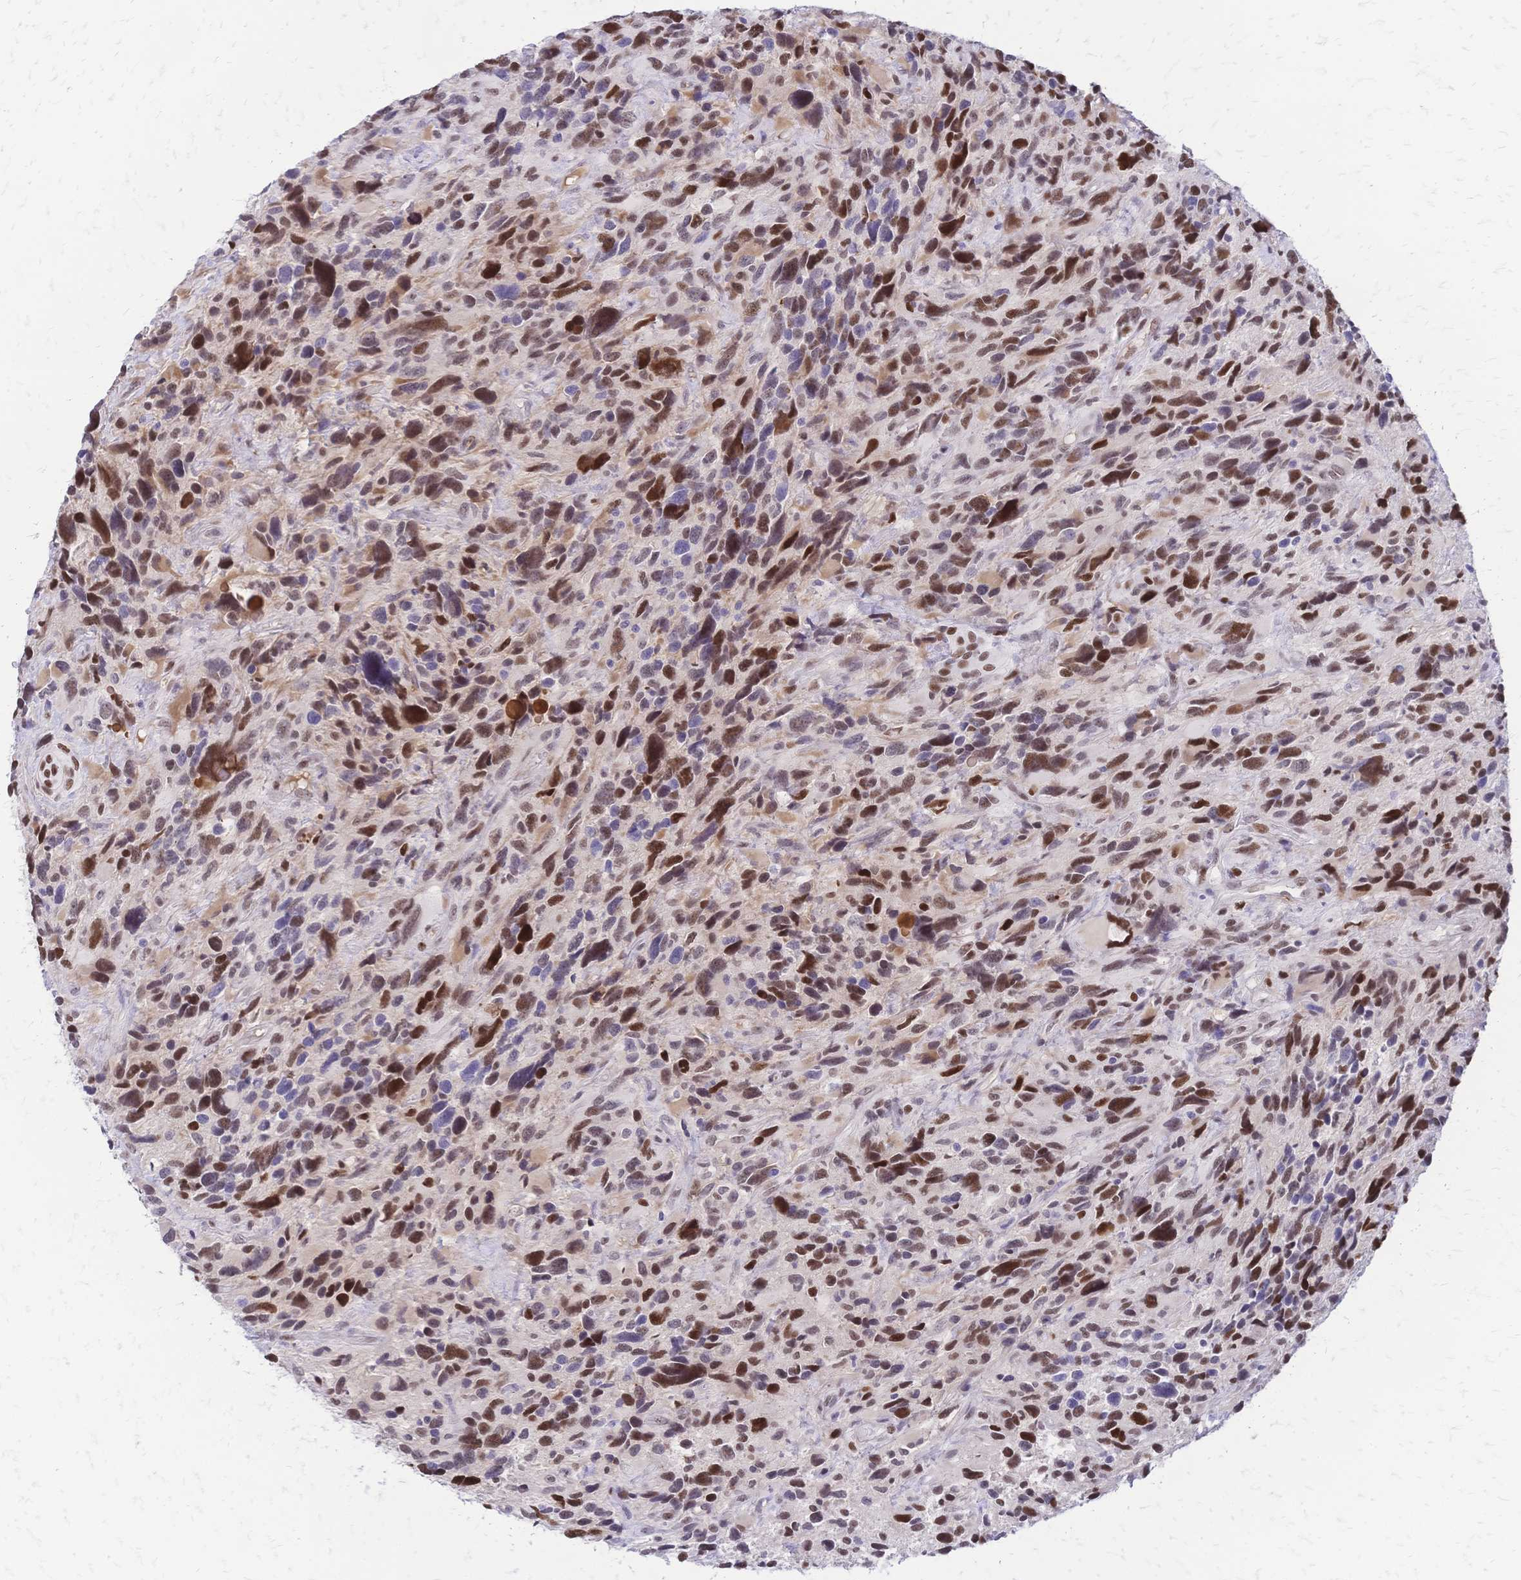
{"staining": {"intensity": "moderate", "quantity": "25%-75%", "location": "nuclear"}, "tissue": "glioma", "cell_type": "Tumor cells", "image_type": "cancer", "snomed": [{"axis": "morphology", "description": "Glioma, malignant, High grade"}, {"axis": "topography", "description": "Brain"}], "caption": "Approximately 25%-75% of tumor cells in human malignant glioma (high-grade) exhibit moderate nuclear protein positivity as visualized by brown immunohistochemical staining.", "gene": "NFIC", "patient": {"sex": "male", "age": 46}}